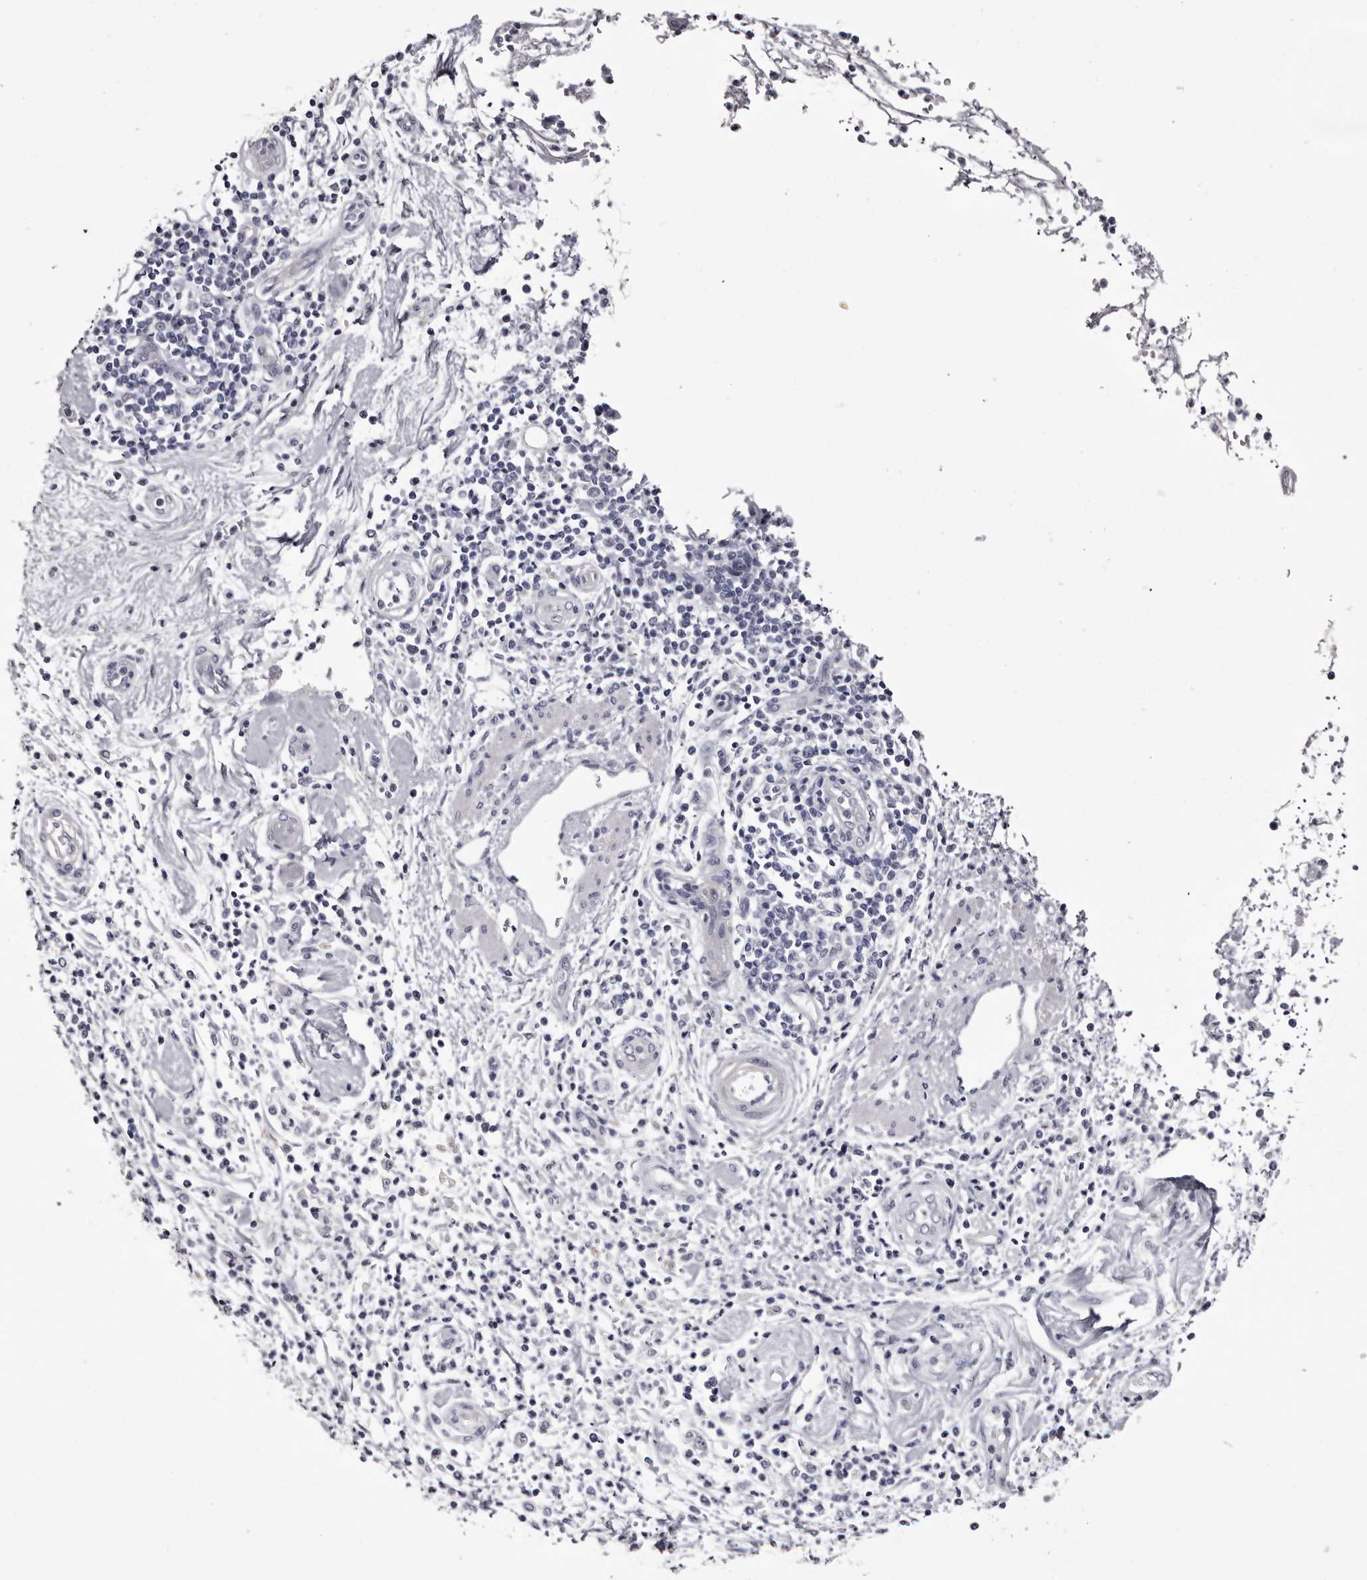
{"staining": {"intensity": "negative", "quantity": "none", "location": "none"}, "tissue": "pancreatic cancer", "cell_type": "Tumor cells", "image_type": "cancer", "snomed": [{"axis": "morphology", "description": "Adenocarcinoma, NOS"}, {"axis": "topography", "description": "Pancreas"}], "caption": "Immunohistochemistry of pancreatic adenocarcinoma exhibits no staining in tumor cells. (Brightfield microscopy of DAB immunohistochemistry at high magnification).", "gene": "CA6", "patient": {"sex": "male", "age": 69}}